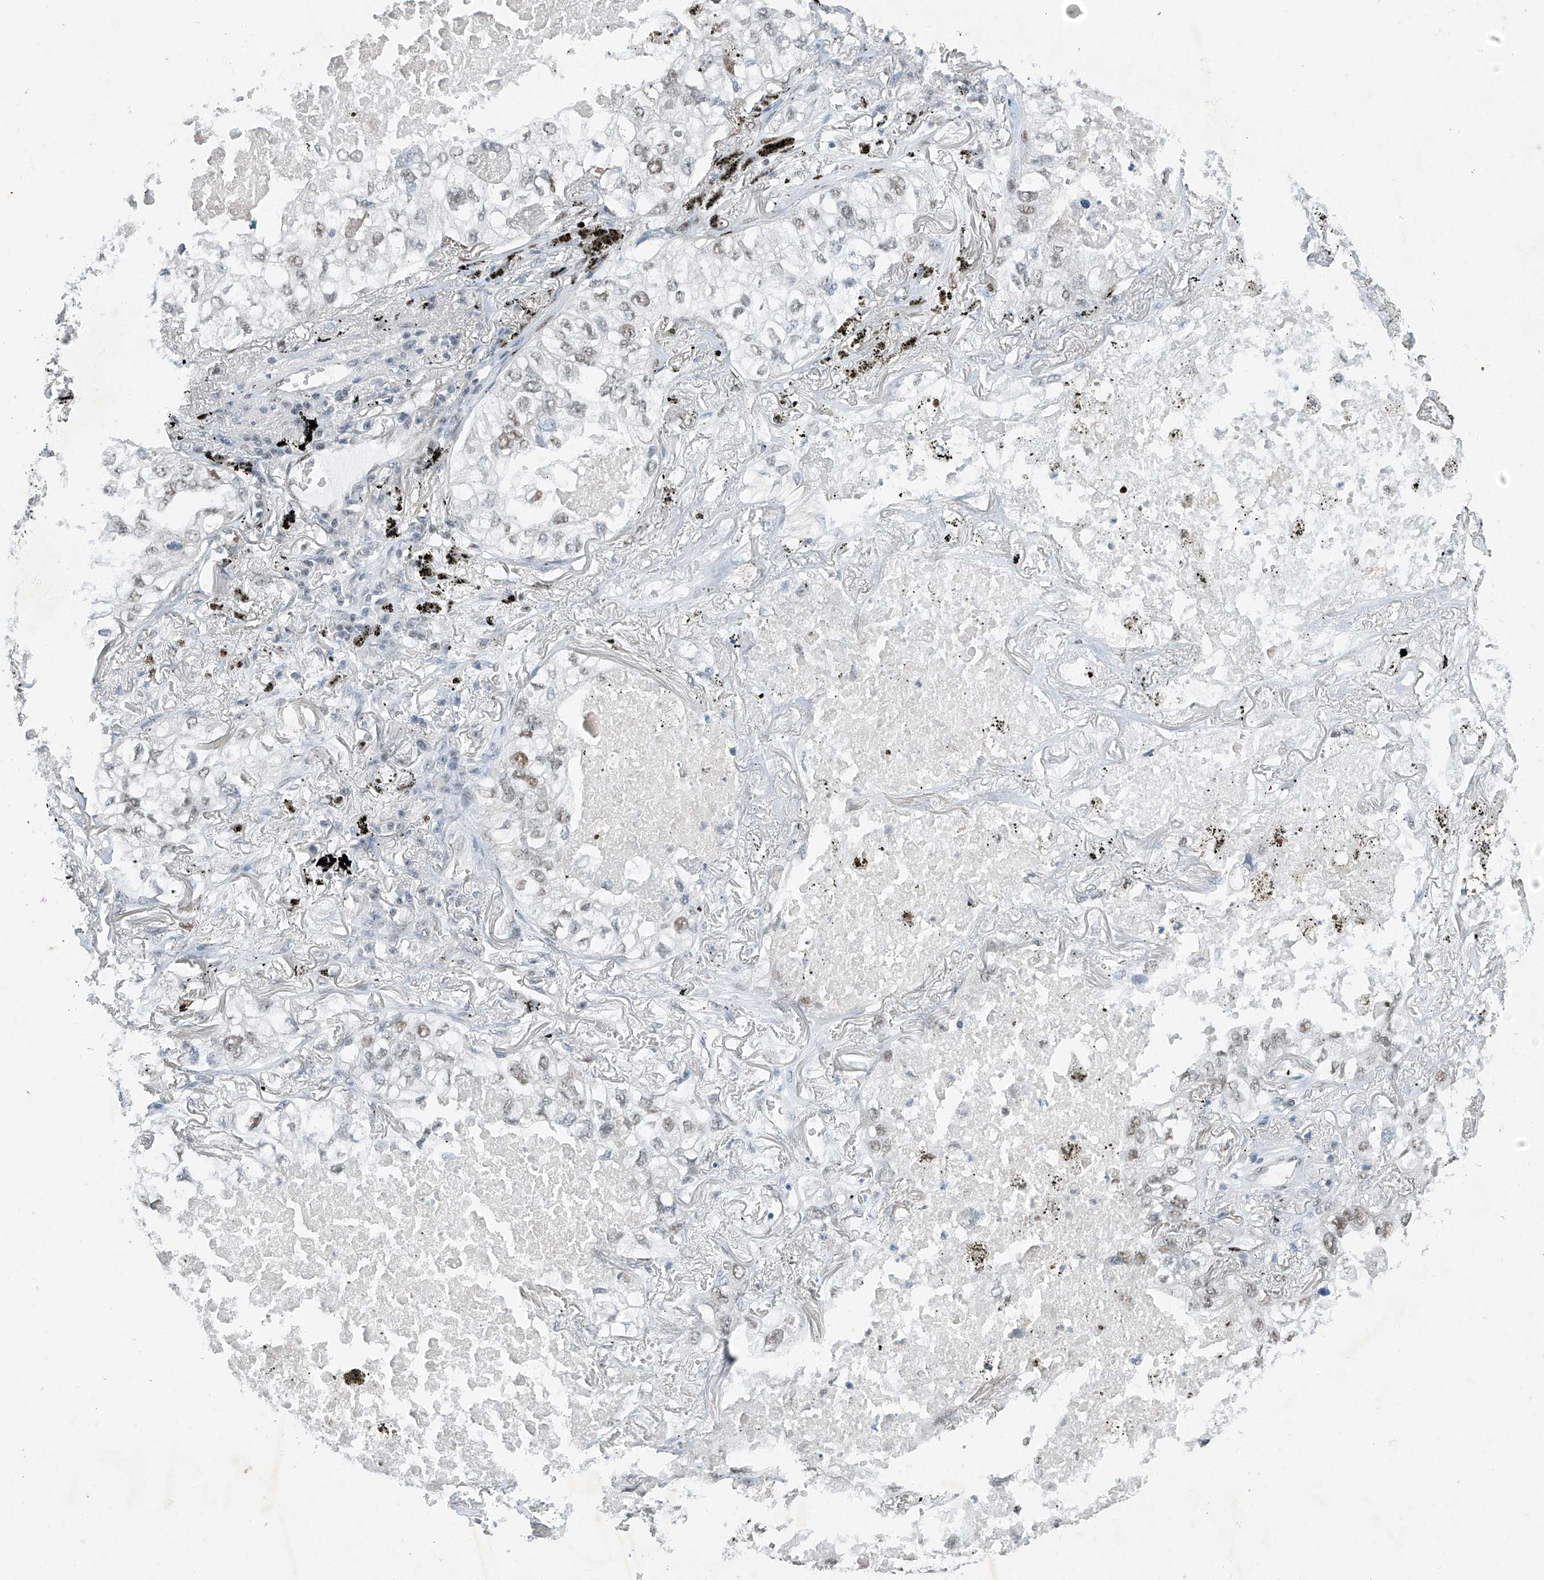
{"staining": {"intensity": "weak", "quantity": "25%-75%", "location": "nuclear"}, "tissue": "lung cancer", "cell_type": "Tumor cells", "image_type": "cancer", "snomed": [{"axis": "morphology", "description": "Adenocarcinoma, NOS"}, {"axis": "topography", "description": "Lung"}], "caption": "Adenocarcinoma (lung) tissue reveals weak nuclear positivity in about 25%-75% of tumor cells The protein of interest is stained brown, and the nuclei are stained in blue (DAB (3,3'-diaminobenzidine) IHC with brightfield microscopy, high magnification).", "gene": "TAF8", "patient": {"sex": "male", "age": 65}}